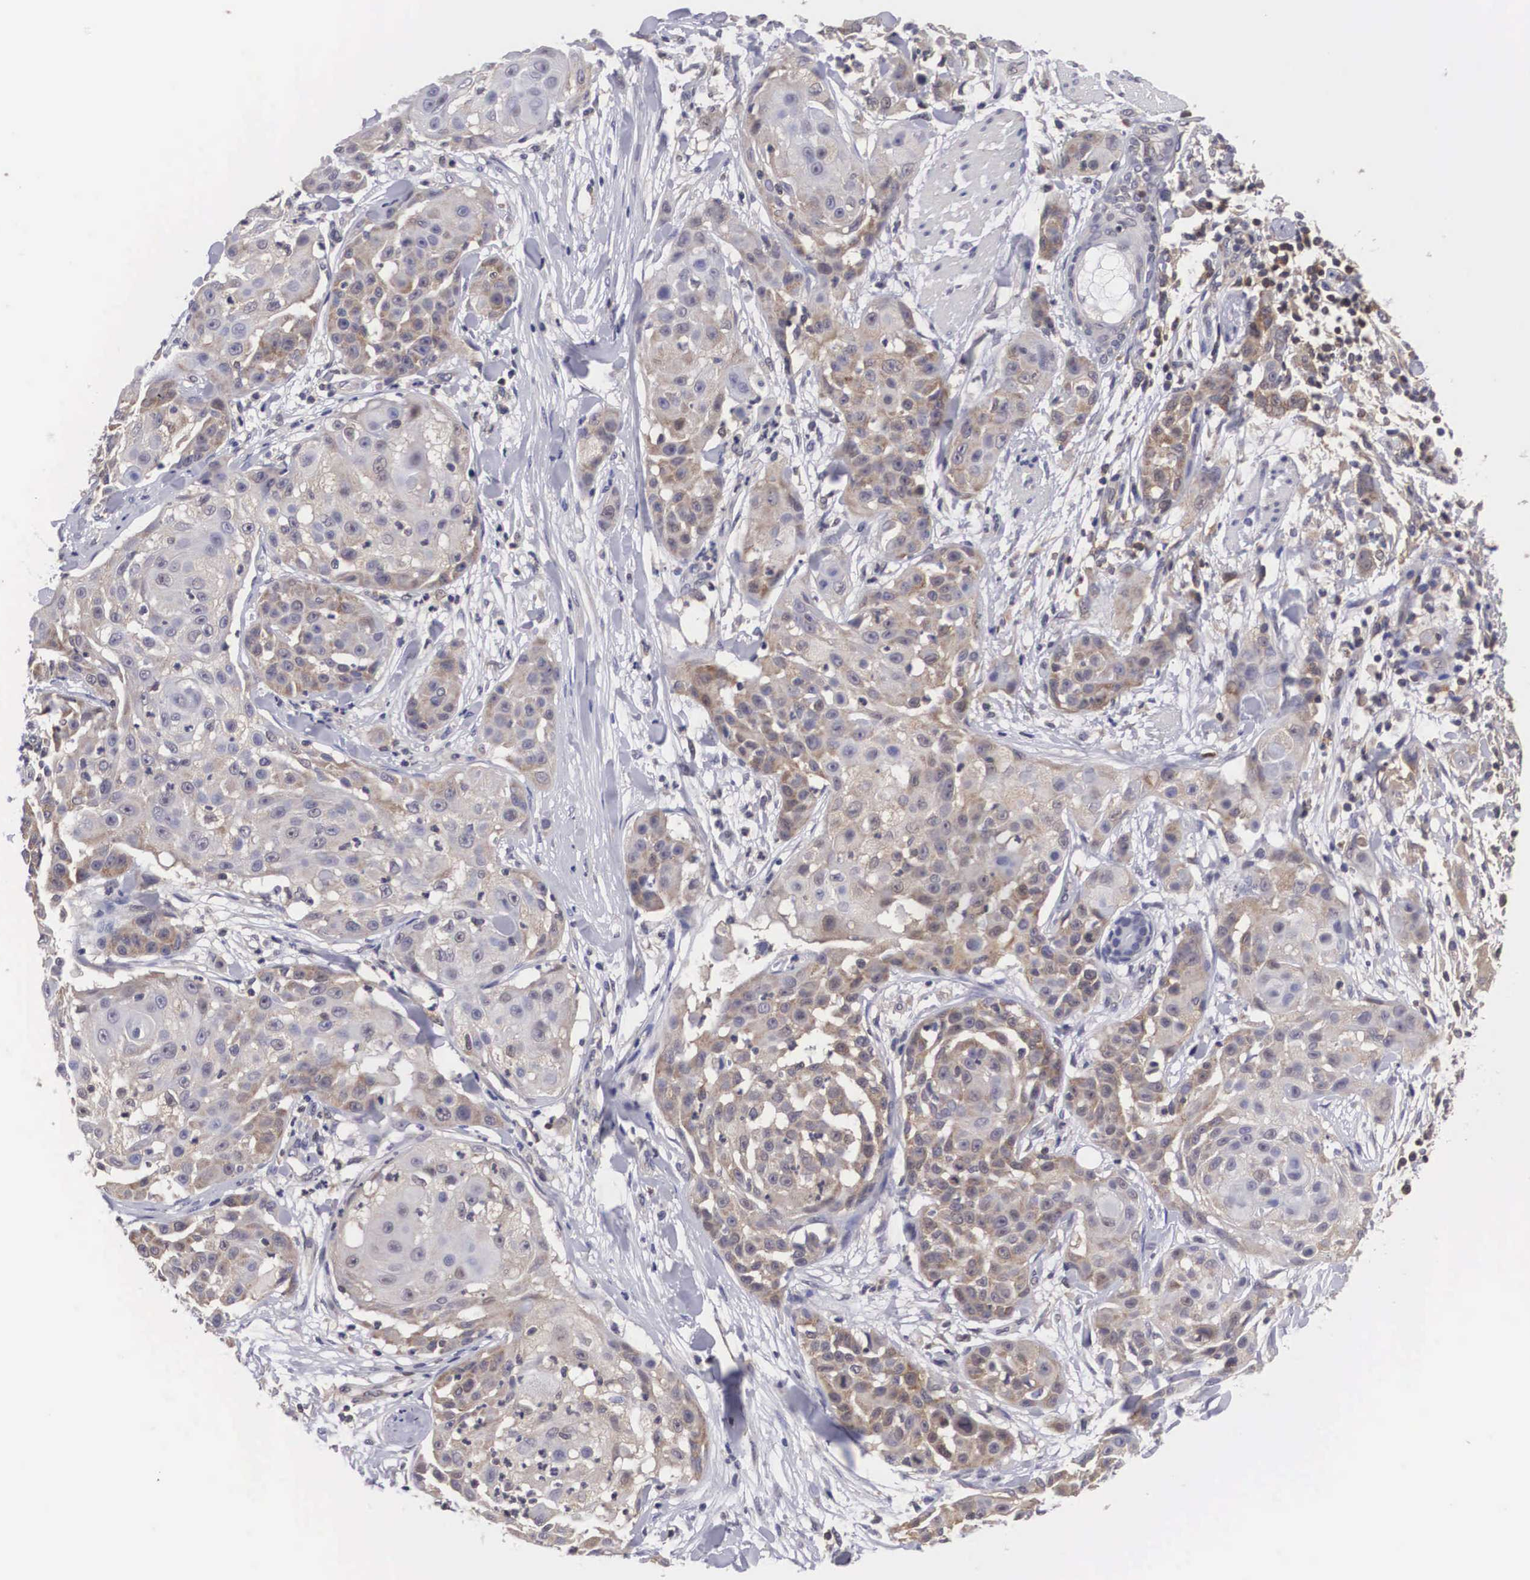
{"staining": {"intensity": "weak", "quantity": "25%-75%", "location": "cytoplasmic/membranous"}, "tissue": "skin cancer", "cell_type": "Tumor cells", "image_type": "cancer", "snomed": [{"axis": "morphology", "description": "Squamous cell carcinoma, NOS"}, {"axis": "topography", "description": "Skin"}], "caption": "High-magnification brightfield microscopy of skin squamous cell carcinoma stained with DAB (3,3'-diaminobenzidine) (brown) and counterstained with hematoxylin (blue). tumor cells exhibit weak cytoplasmic/membranous expression is identified in approximately25%-75% of cells. (DAB IHC, brown staining for protein, blue staining for nuclei).", "gene": "ADSL", "patient": {"sex": "female", "age": 57}}